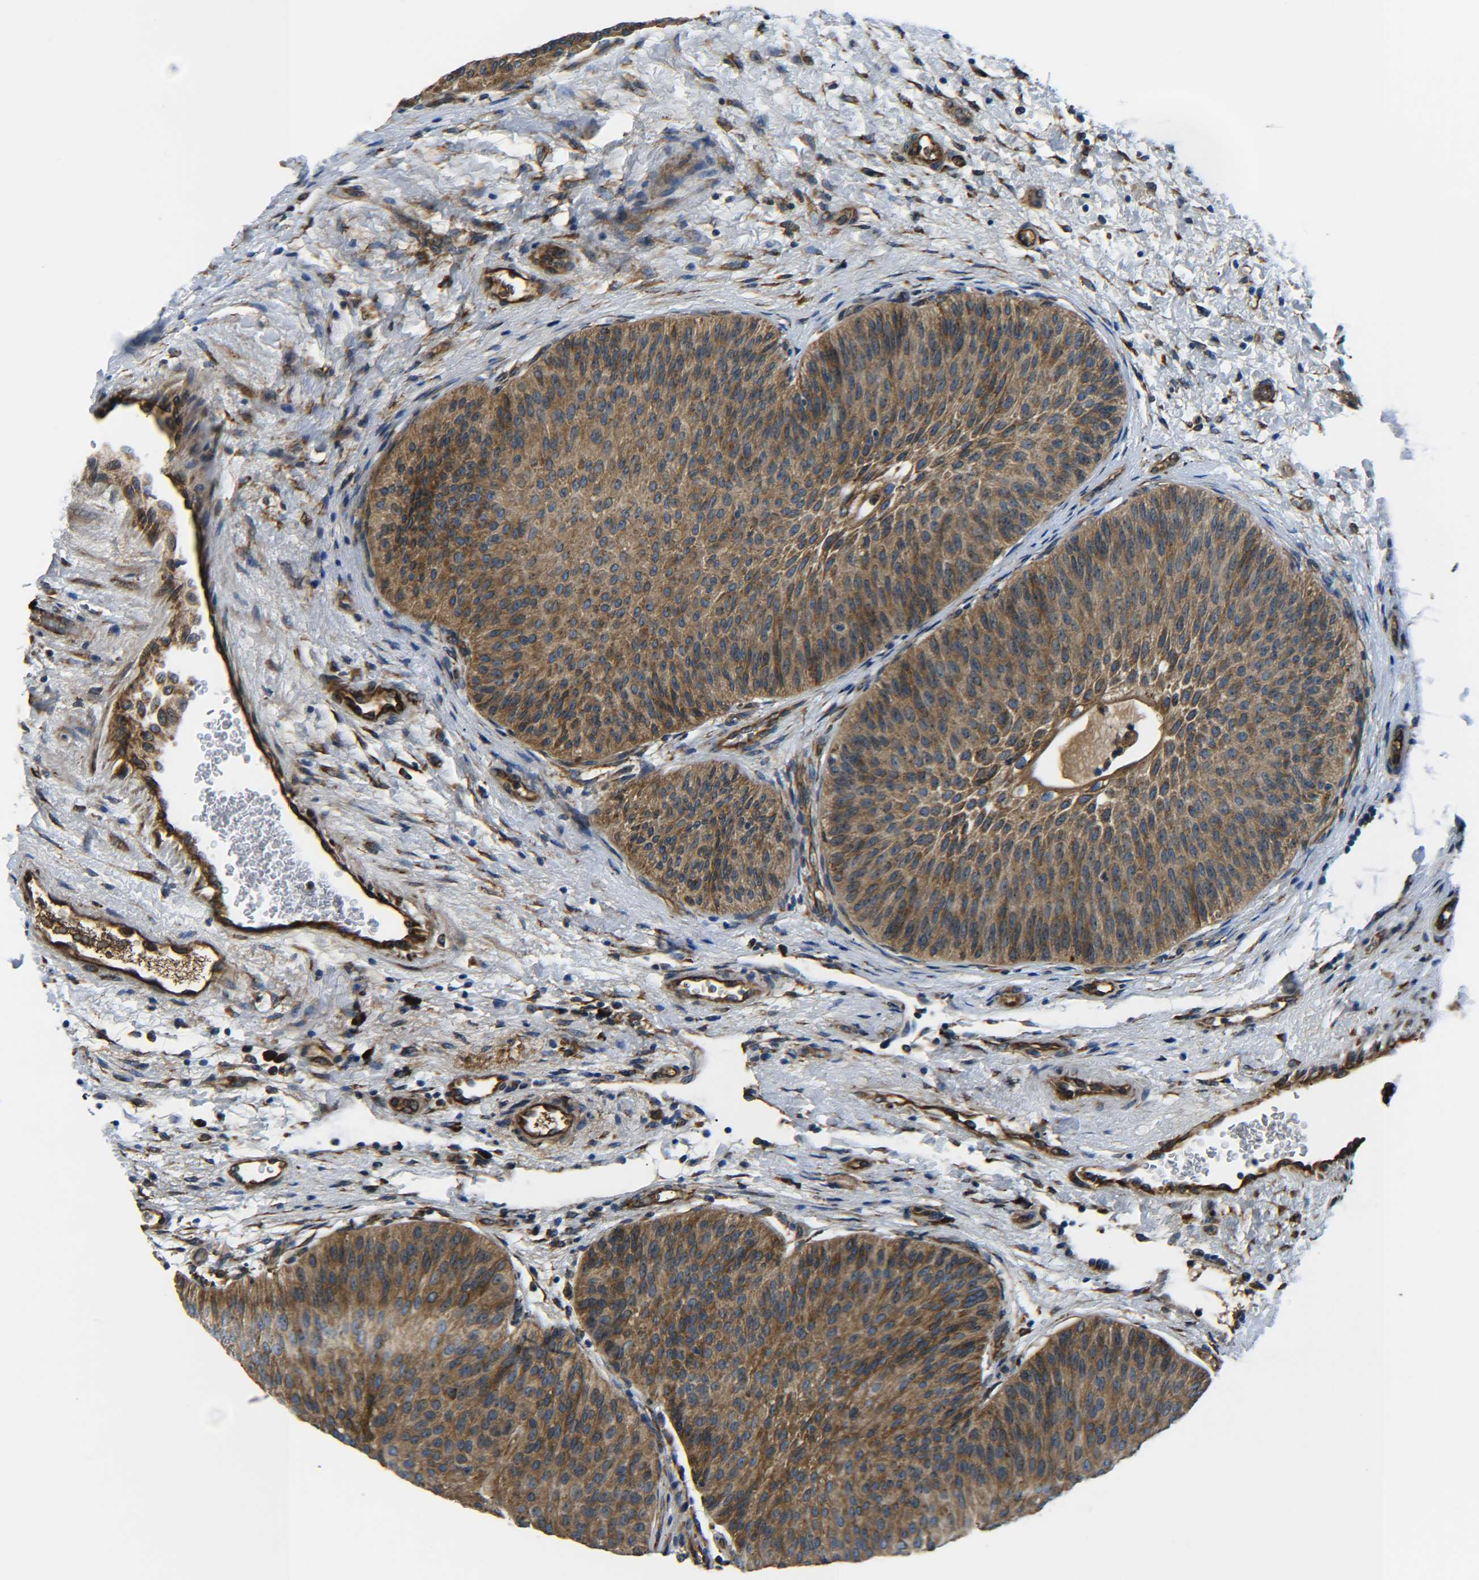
{"staining": {"intensity": "moderate", "quantity": ">75%", "location": "cytoplasmic/membranous"}, "tissue": "urothelial cancer", "cell_type": "Tumor cells", "image_type": "cancer", "snomed": [{"axis": "morphology", "description": "Urothelial carcinoma, Low grade"}, {"axis": "topography", "description": "Urinary bladder"}], "caption": "Moderate cytoplasmic/membranous protein positivity is seen in about >75% of tumor cells in urothelial cancer. (Brightfield microscopy of DAB IHC at high magnification).", "gene": "PREB", "patient": {"sex": "female", "age": 60}}